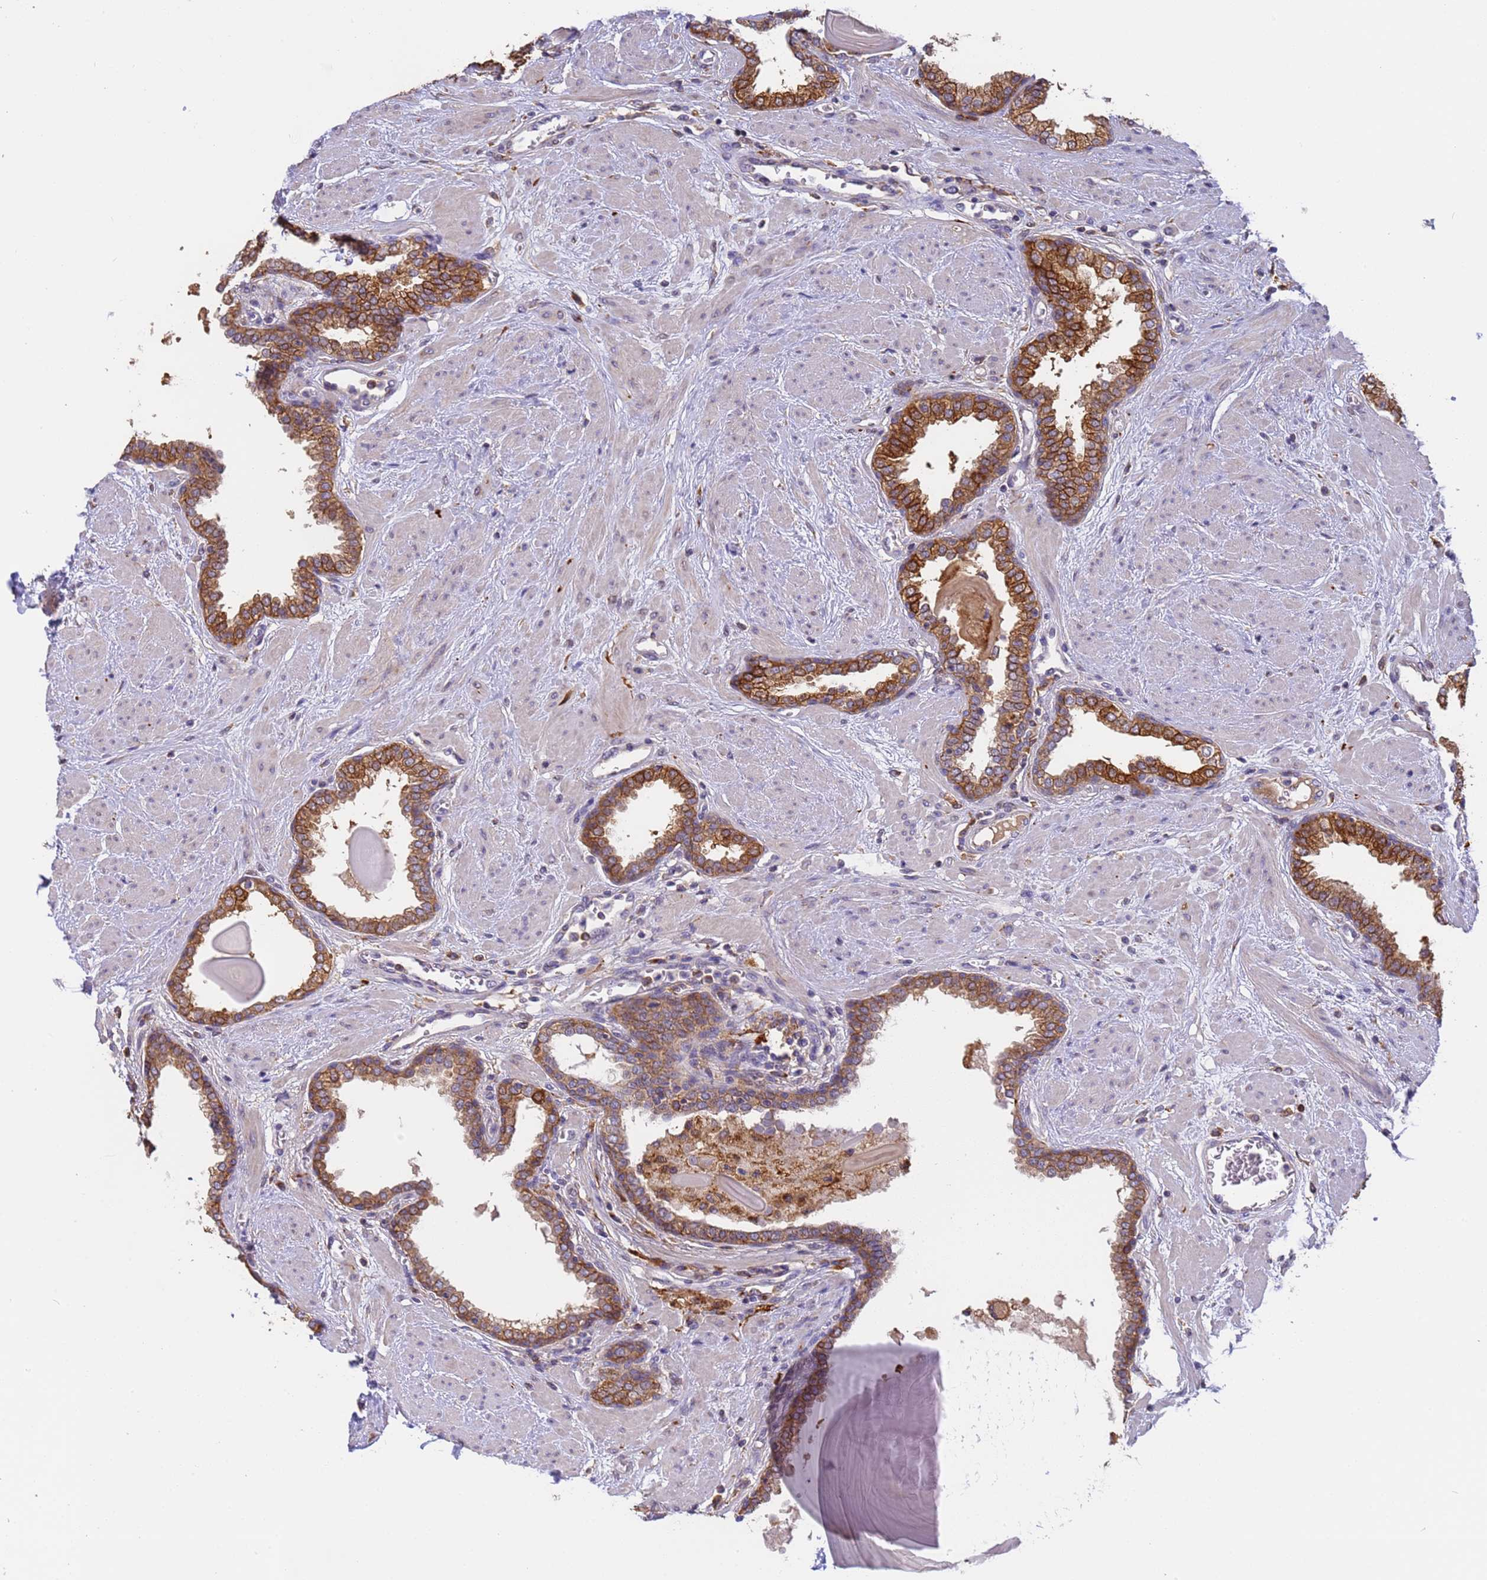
{"staining": {"intensity": "strong", "quantity": ">75%", "location": "cytoplasmic/membranous"}, "tissue": "prostate", "cell_type": "Glandular cells", "image_type": "normal", "snomed": [{"axis": "morphology", "description": "Normal tissue, NOS"}, {"axis": "topography", "description": "Prostate"}], "caption": "Protein expression by immunohistochemistry (IHC) exhibits strong cytoplasmic/membranous expression in about >75% of glandular cells in benign prostate.", "gene": "M6PR", "patient": {"sex": "male", "age": 51}}